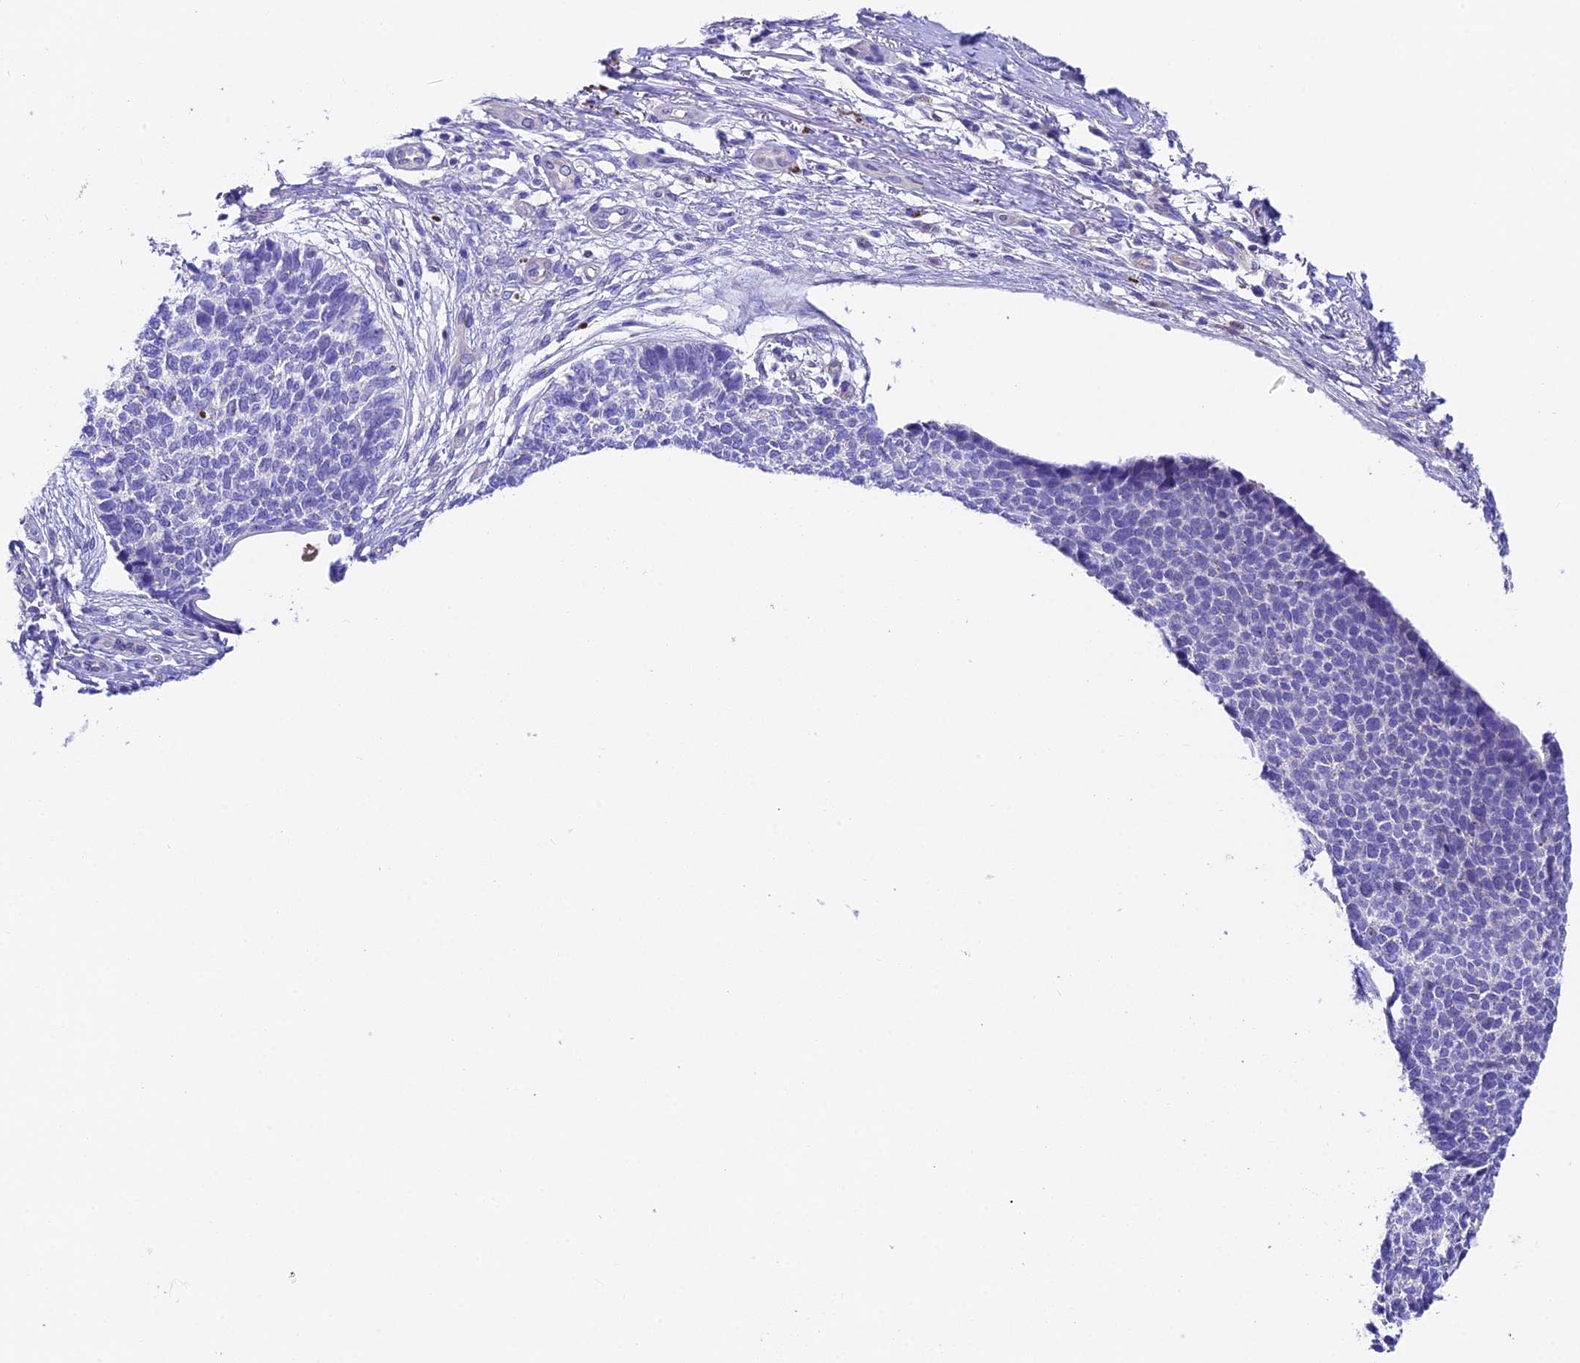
{"staining": {"intensity": "negative", "quantity": "none", "location": "none"}, "tissue": "skin cancer", "cell_type": "Tumor cells", "image_type": "cancer", "snomed": [{"axis": "morphology", "description": "Basal cell carcinoma"}, {"axis": "topography", "description": "Skin"}], "caption": "Tumor cells are negative for brown protein staining in skin basal cell carcinoma.", "gene": "QRFP", "patient": {"sex": "female", "age": 84}}